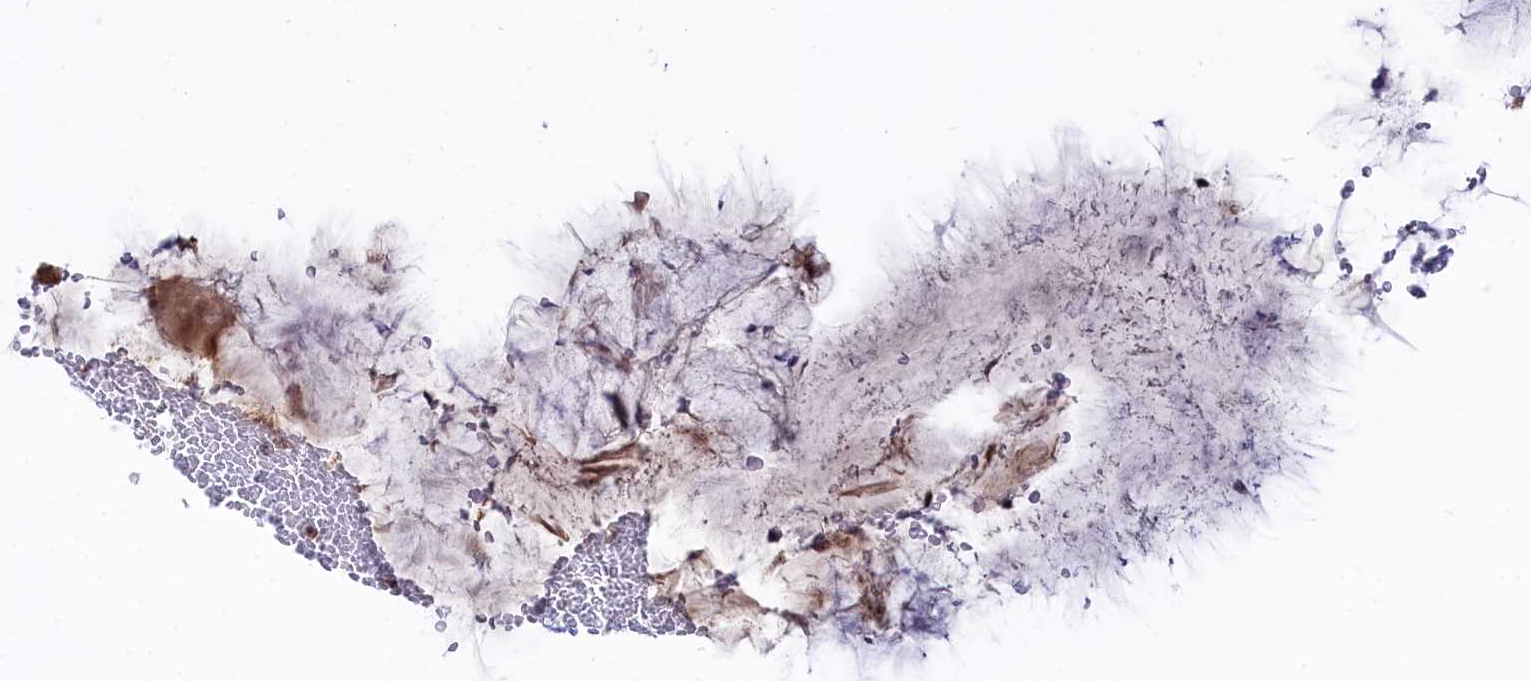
{"staining": {"intensity": "moderate", "quantity": ">75%", "location": "cytoplasmic/membranous,nuclear"}, "tissue": "bronchus", "cell_type": "Respiratory epithelial cells", "image_type": "normal", "snomed": [{"axis": "morphology", "description": "Normal tissue, NOS"}, {"axis": "topography", "description": "Cartilage tissue"}, {"axis": "topography", "description": "Bronchus"}], "caption": "Protein analysis of benign bronchus demonstrates moderate cytoplasmic/membranous,nuclear expression in approximately >75% of respiratory epithelial cells.", "gene": "TAB1", "patient": {"sex": "female", "age": 73}}